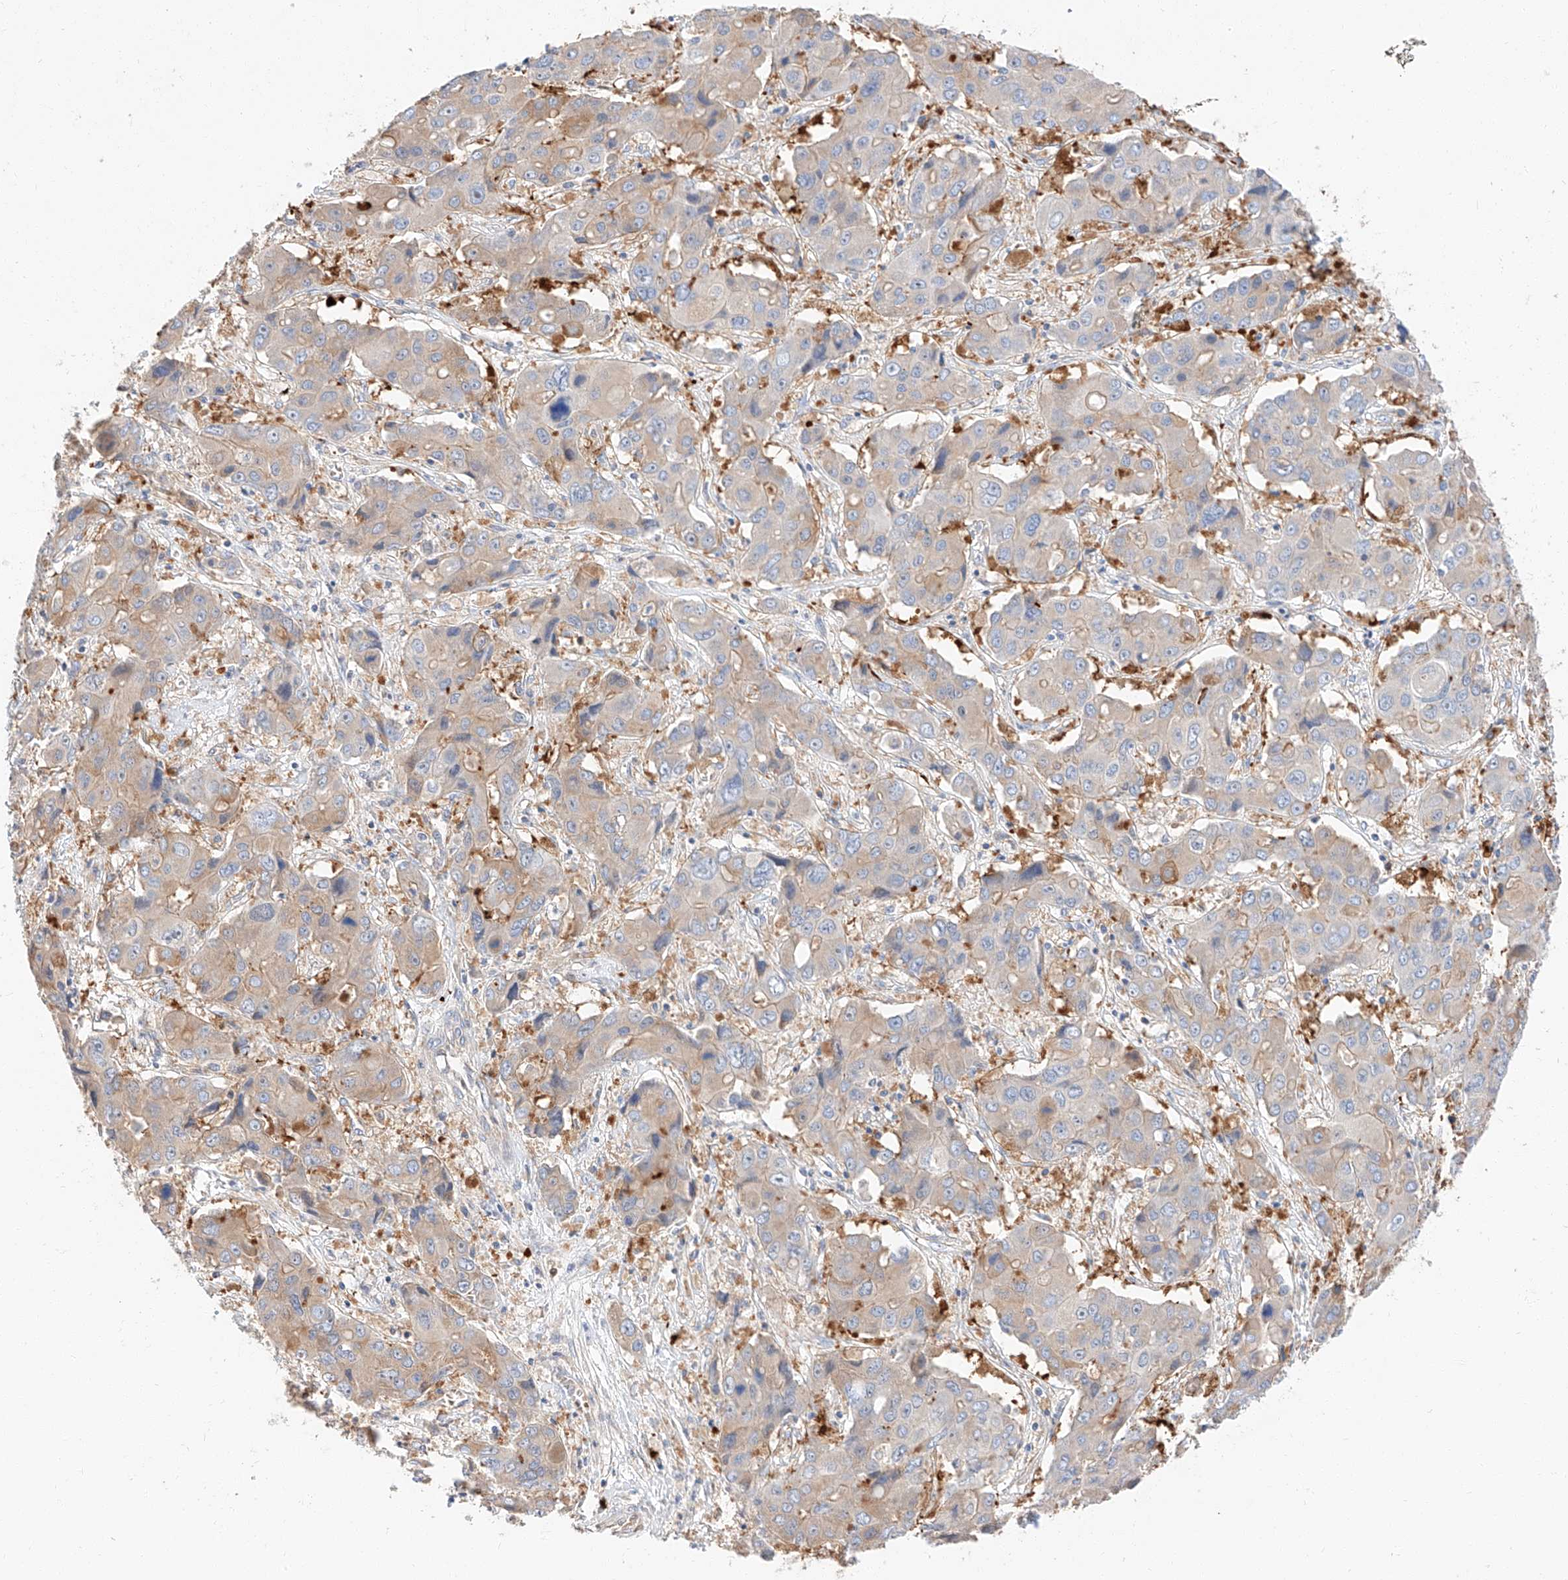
{"staining": {"intensity": "weak", "quantity": "25%-75%", "location": "cytoplasmic/membranous"}, "tissue": "liver cancer", "cell_type": "Tumor cells", "image_type": "cancer", "snomed": [{"axis": "morphology", "description": "Cholangiocarcinoma"}, {"axis": "topography", "description": "Liver"}], "caption": "This histopathology image shows IHC staining of human liver cancer (cholangiocarcinoma), with low weak cytoplasmic/membranous expression in approximately 25%-75% of tumor cells.", "gene": "GLMN", "patient": {"sex": "male", "age": 67}}